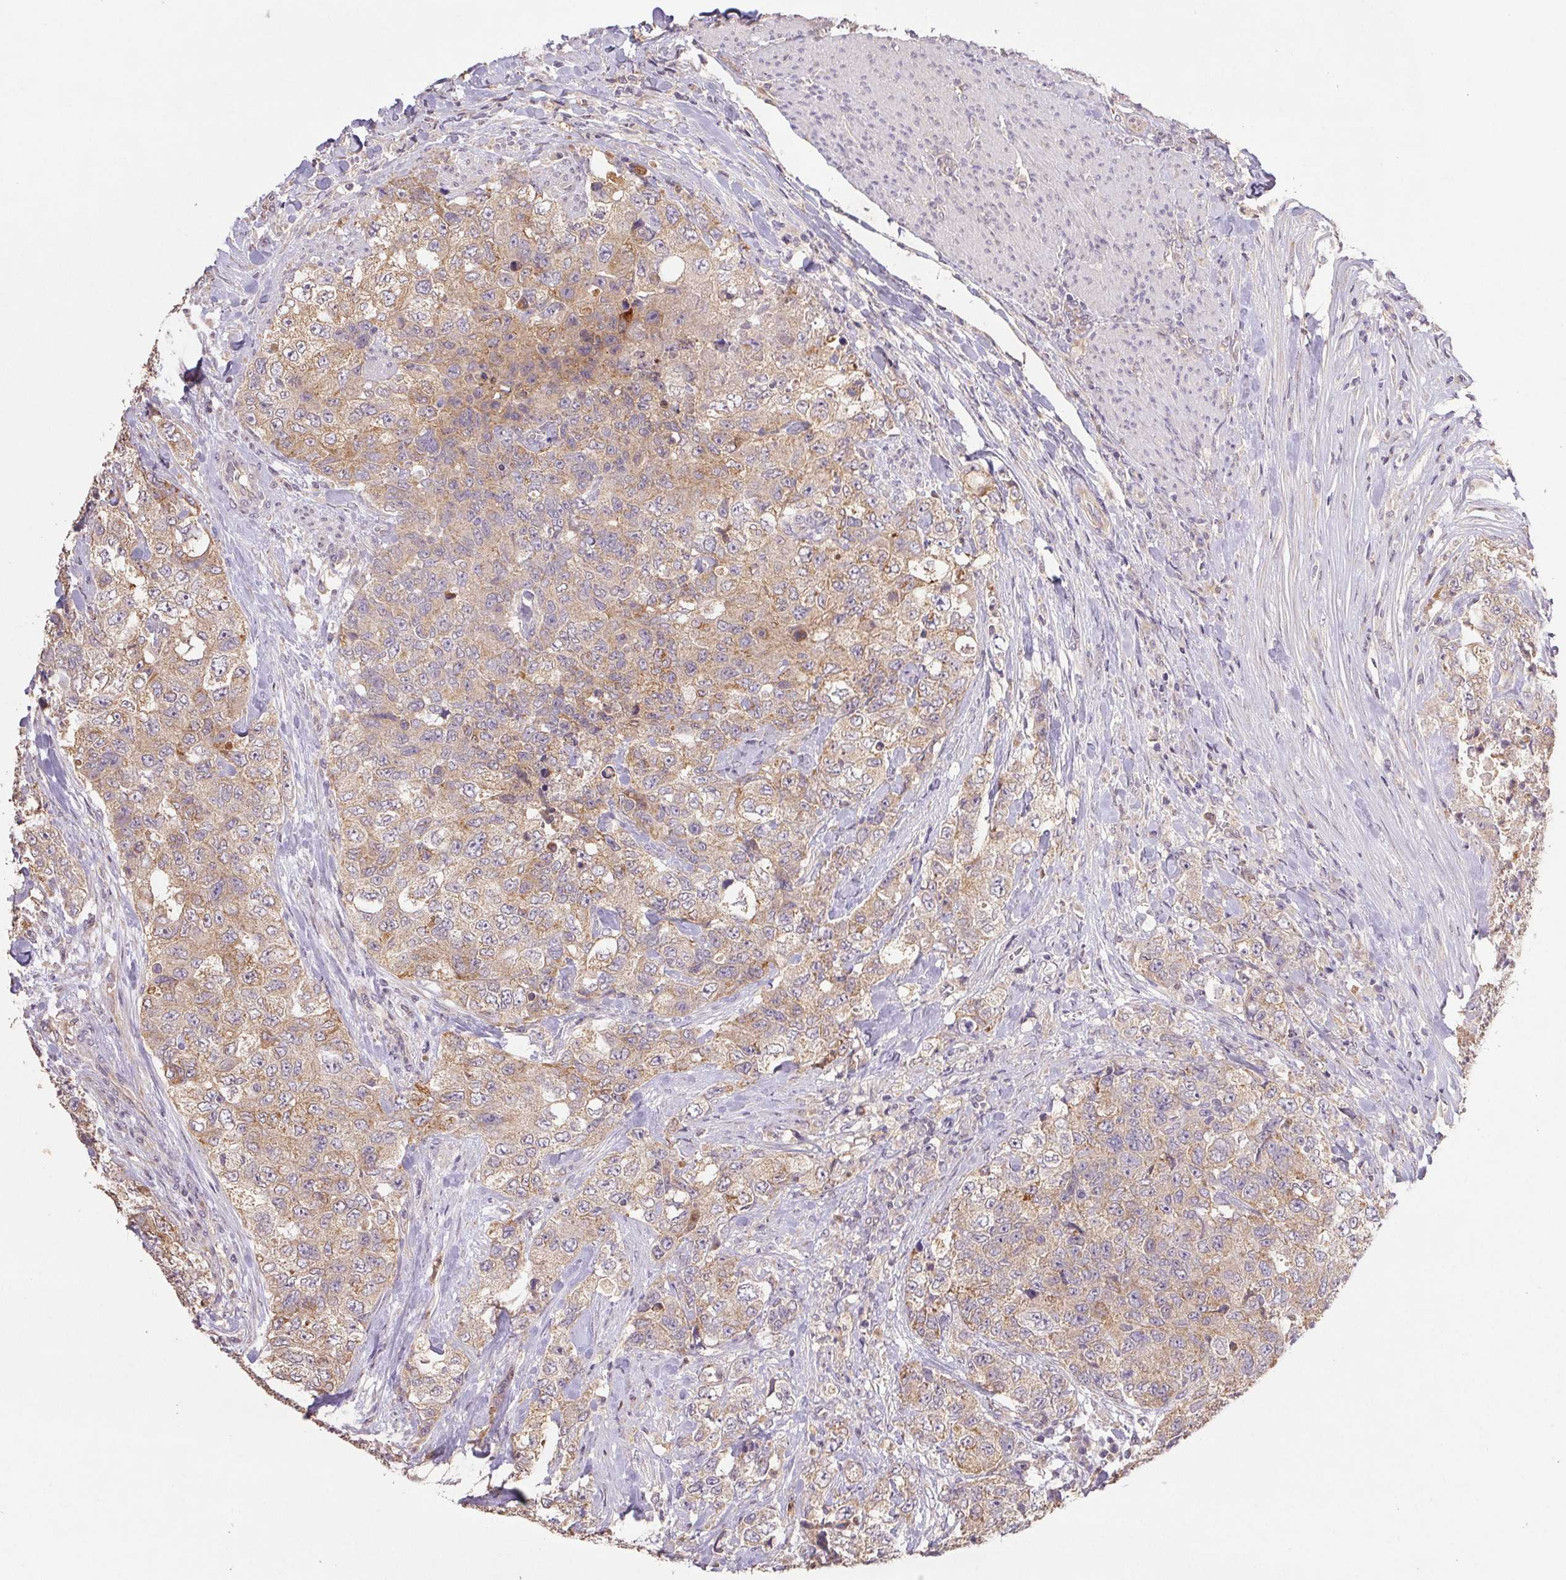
{"staining": {"intensity": "moderate", "quantity": ">75%", "location": "cytoplasmic/membranous"}, "tissue": "urothelial cancer", "cell_type": "Tumor cells", "image_type": "cancer", "snomed": [{"axis": "morphology", "description": "Urothelial carcinoma, High grade"}, {"axis": "topography", "description": "Urinary bladder"}], "caption": "Protein positivity by immunohistochemistry displays moderate cytoplasmic/membranous expression in about >75% of tumor cells in urothelial cancer.", "gene": "RAB11A", "patient": {"sex": "female", "age": 78}}